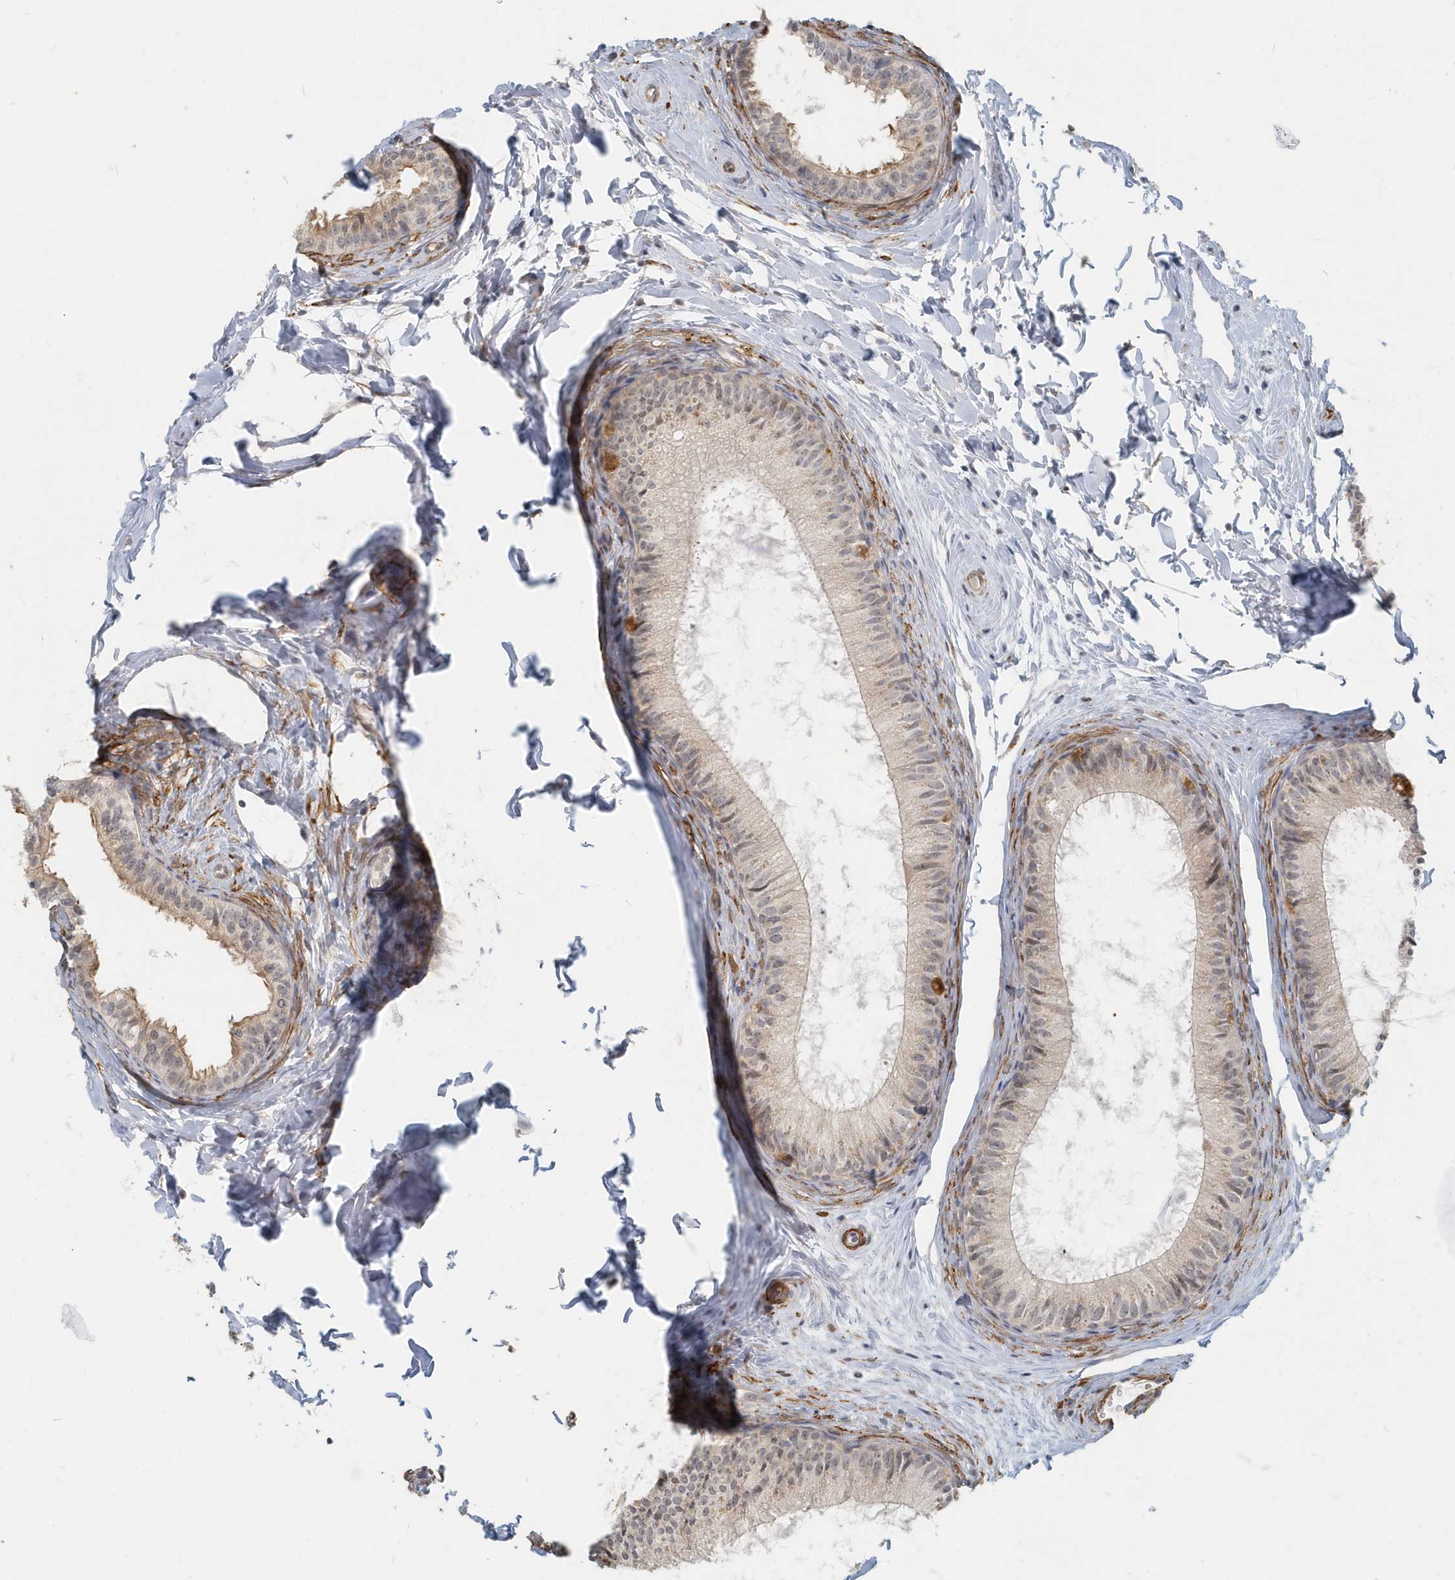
{"staining": {"intensity": "moderate", "quantity": "<25%", "location": "cytoplasmic/membranous"}, "tissue": "epididymis", "cell_type": "Glandular cells", "image_type": "normal", "snomed": [{"axis": "morphology", "description": "Normal tissue, NOS"}, {"axis": "topography", "description": "Epididymis"}], "caption": "Benign epididymis was stained to show a protein in brown. There is low levels of moderate cytoplasmic/membranous staining in approximately <25% of glandular cells.", "gene": "NAPB", "patient": {"sex": "male", "age": 34}}